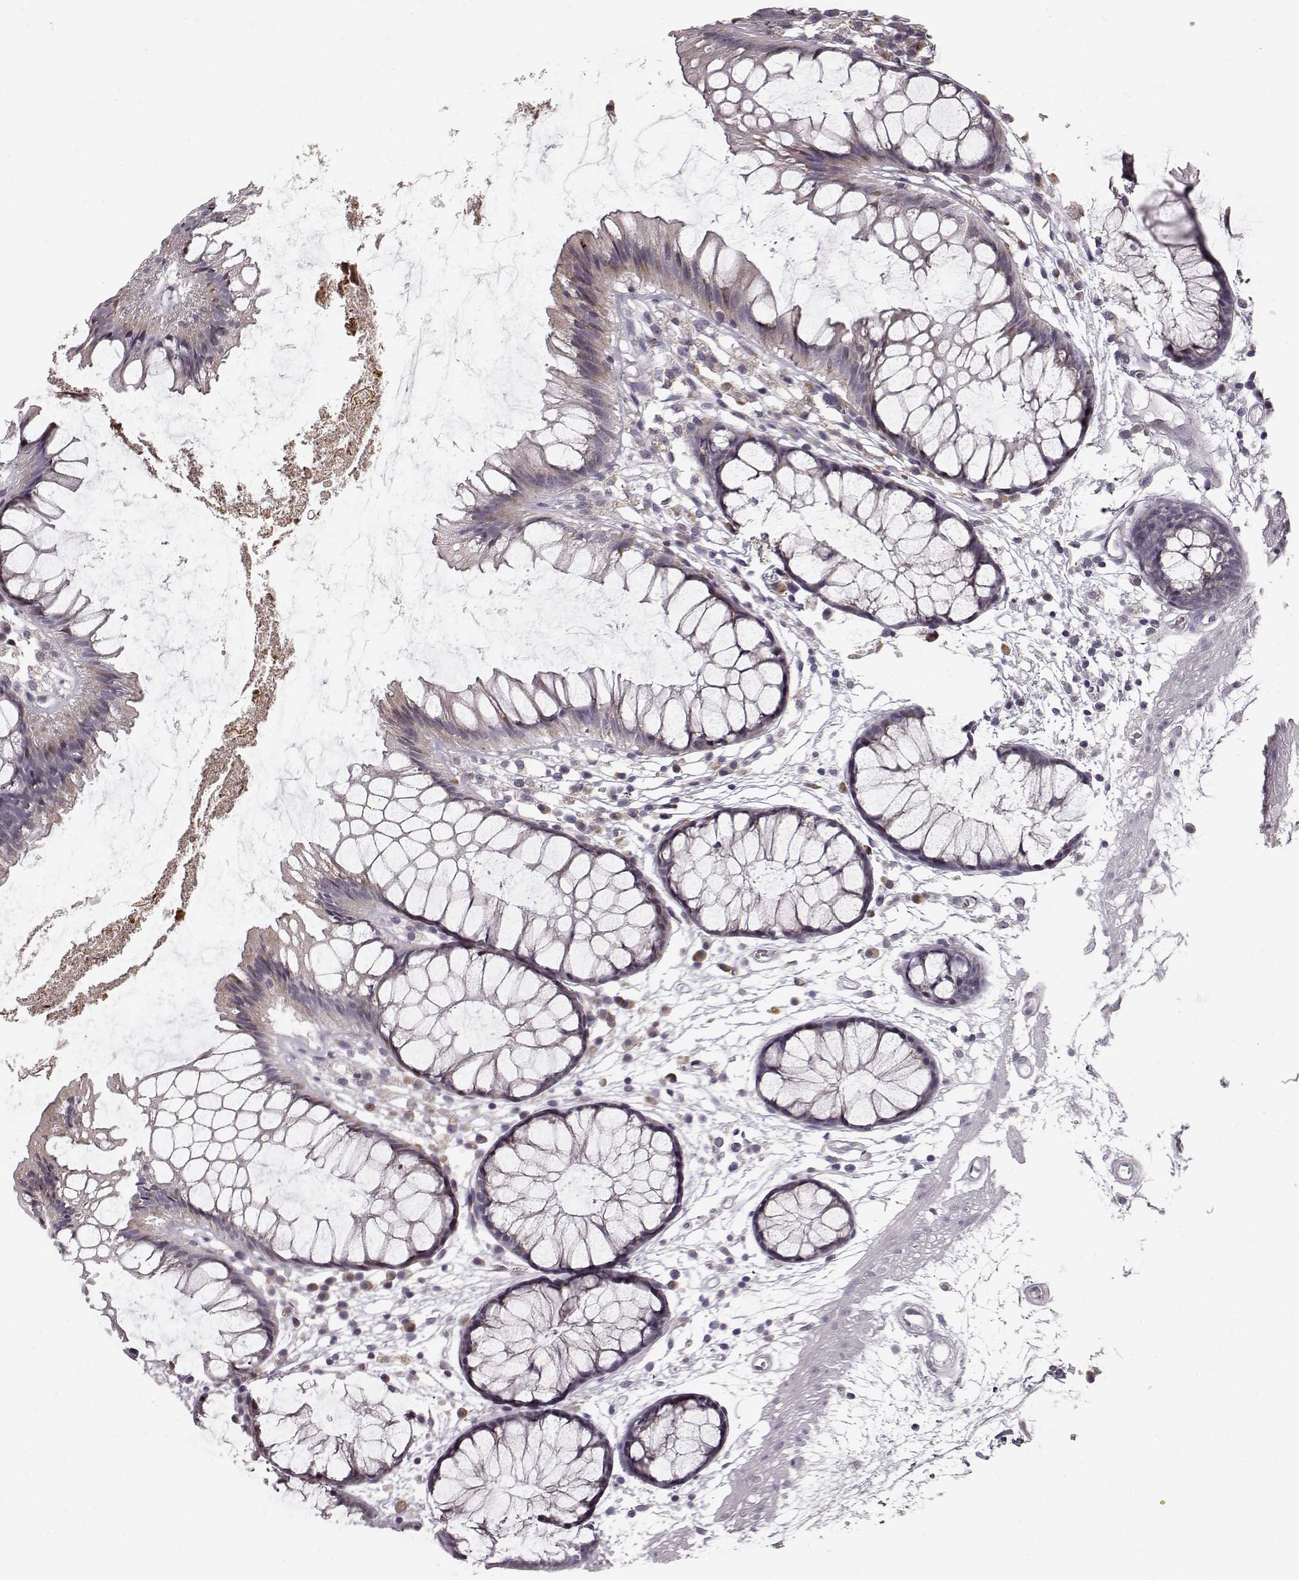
{"staining": {"intensity": "negative", "quantity": "none", "location": "none"}, "tissue": "colon", "cell_type": "Endothelial cells", "image_type": "normal", "snomed": [{"axis": "morphology", "description": "Normal tissue, NOS"}, {"axis": "morphology", "description": "Adenocarcinoma, NOS"}, {"axis": "topography", "description": "Colon"}], "caption": "High magnification brightfield microscopy of benign colon stained with DAB (brown) and counterstained with hematoxylin (blue): endothelial cells show no significant staining. The staining is performed using DAB (3,3'-diaminobenzidine) brown chromogen with nuclei counter-stained in using hematoxylin.", "gene": "FAM234B", "patient": {"sex": "male", "age": 65}}